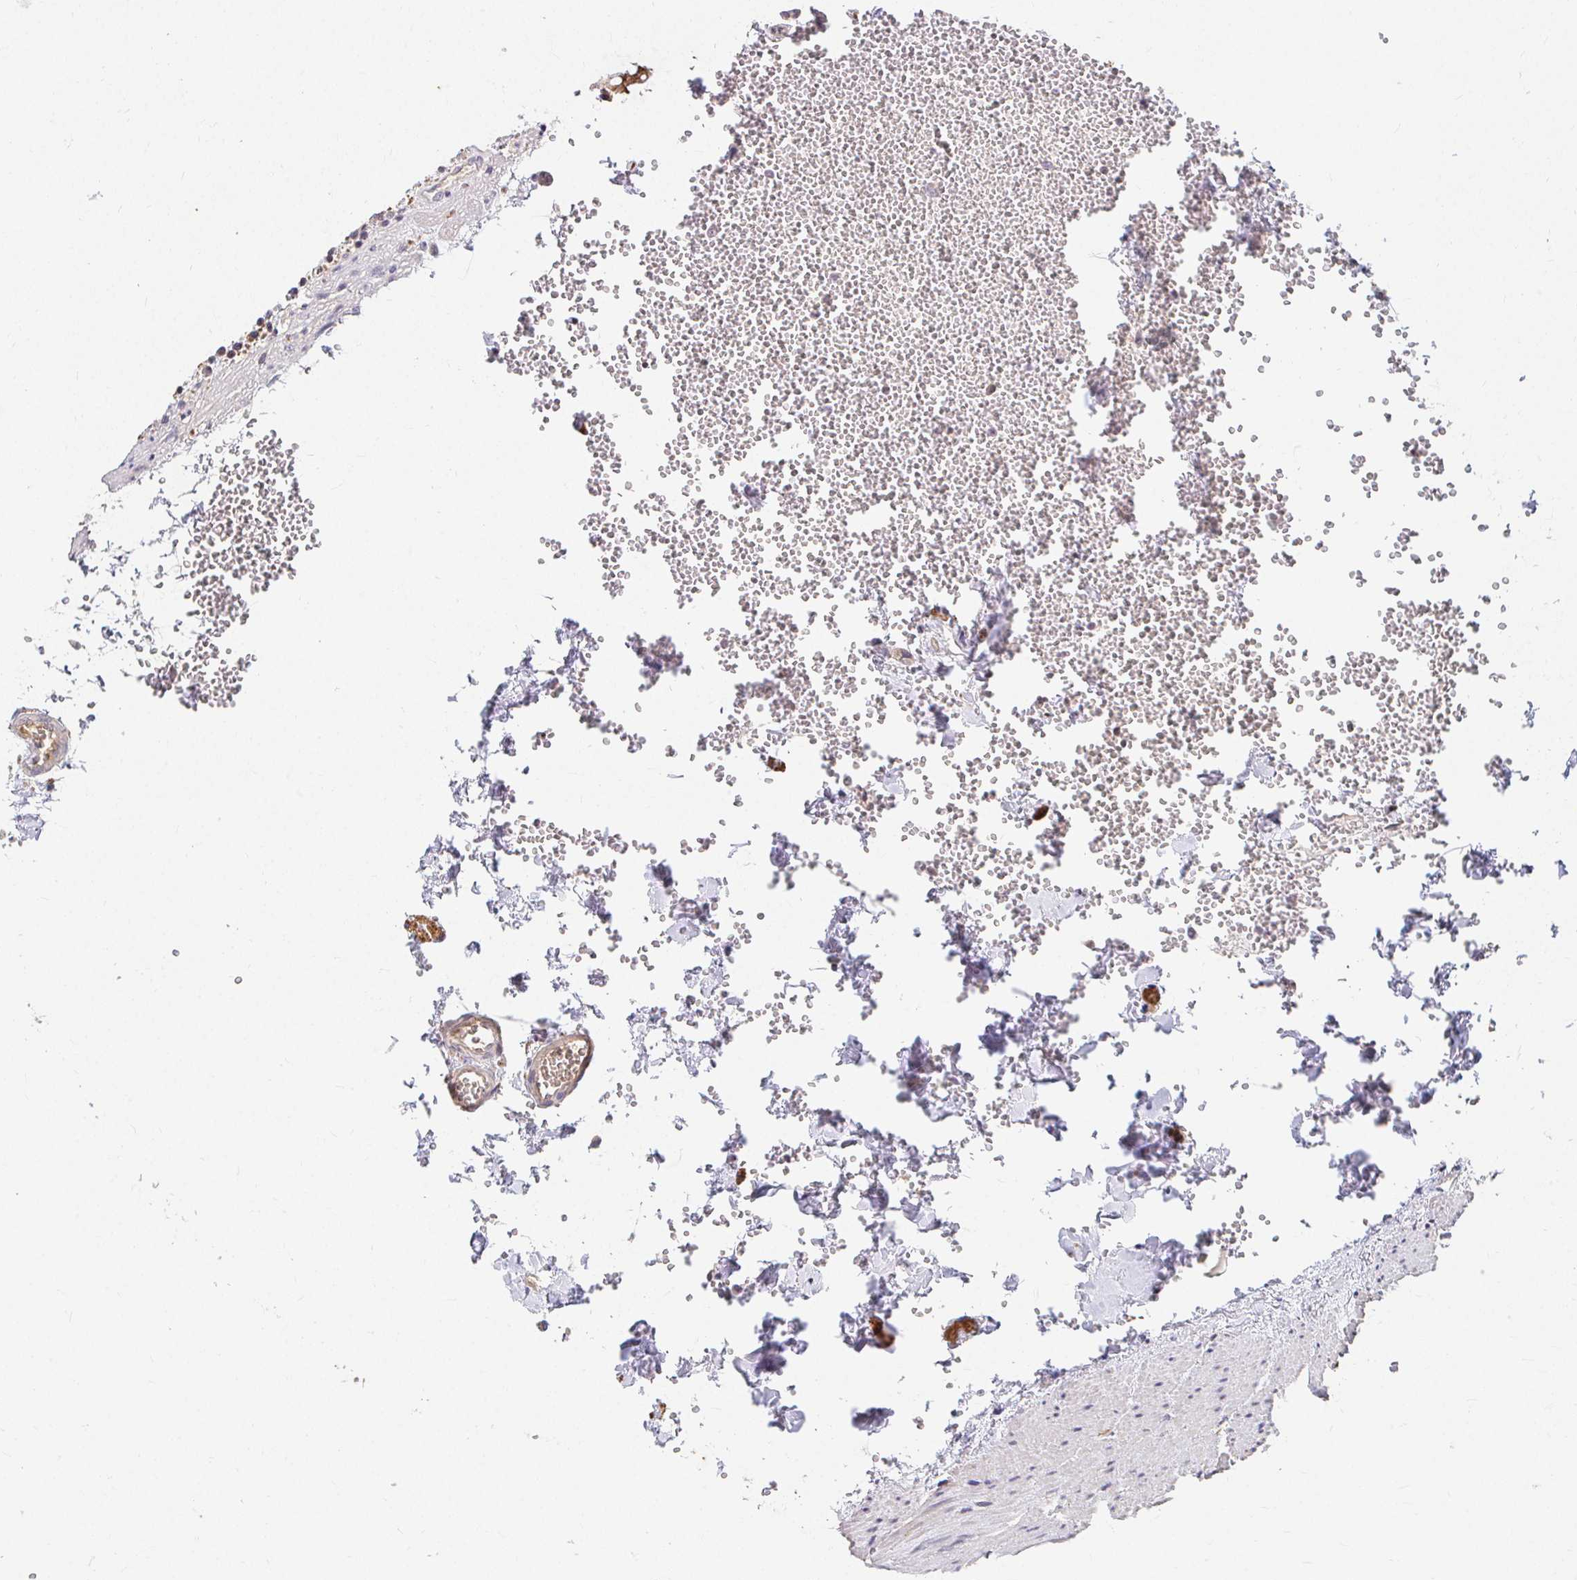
{"staining": {"intensity": "moderate", "quantity": "25%-75%", "location": "cytoplasmic/membranous"}, "tissue": "colon", "cell_type": "Endothelial cells", "image_type": "normal", "snomed": [{"axis": "morphology", "description": "Normal tissue, NOS"}, {"axis": "topography", "description": "Colon"}], "caption": "DAB (3,3'-diaminobenzidine) immunohistochemical staining of benign human colon displays moderate cytoplasmic/membranous protein positivity in approximately 25%-75% of endothelial cells.", "gene": "ANK3", "patient": {"sex": "male", "age": 84}}